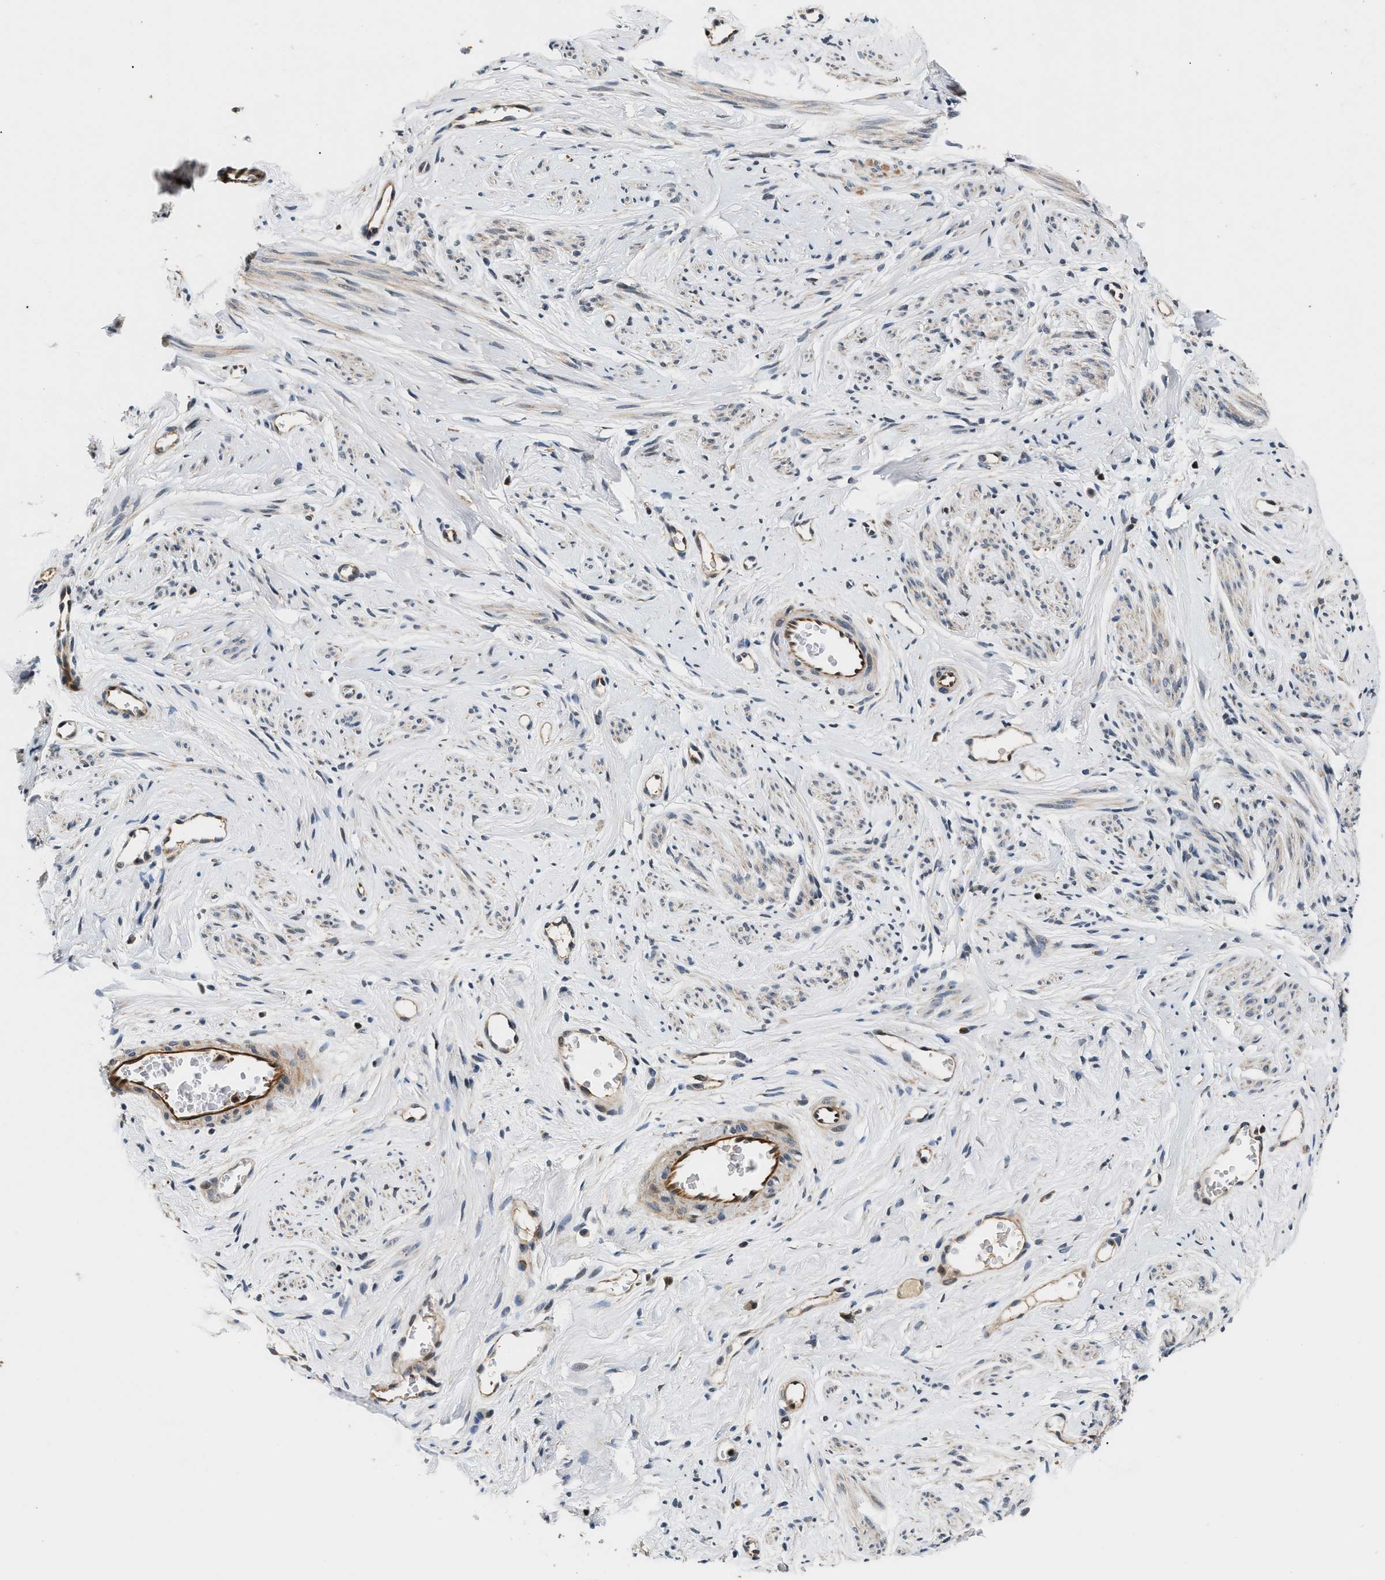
{"staining": {"intensity": "moderate", "quantity": "<25%", "location": "cytoplasmic/membranous"}, "tissue": "cervix", "cell_type": "Squamous epithelial cells", "image_type": "normal", "snomed": [{"axis": "morphology", "description": "Normal tissue, NOS"}, {"axis": "topography", "description": "Cervix"}], "caption": "Protein expression by immunohistochemistry (IHC) reveals moderate cytoplasmic/membranous positivity in approximately <25% of squamous epithelial cells in normal cervix. Ihc stains the protein of interest in brown and the nuclei are stained blue.", "gene": "TUT7", "patient": {"sex": "female", "age": 77}}